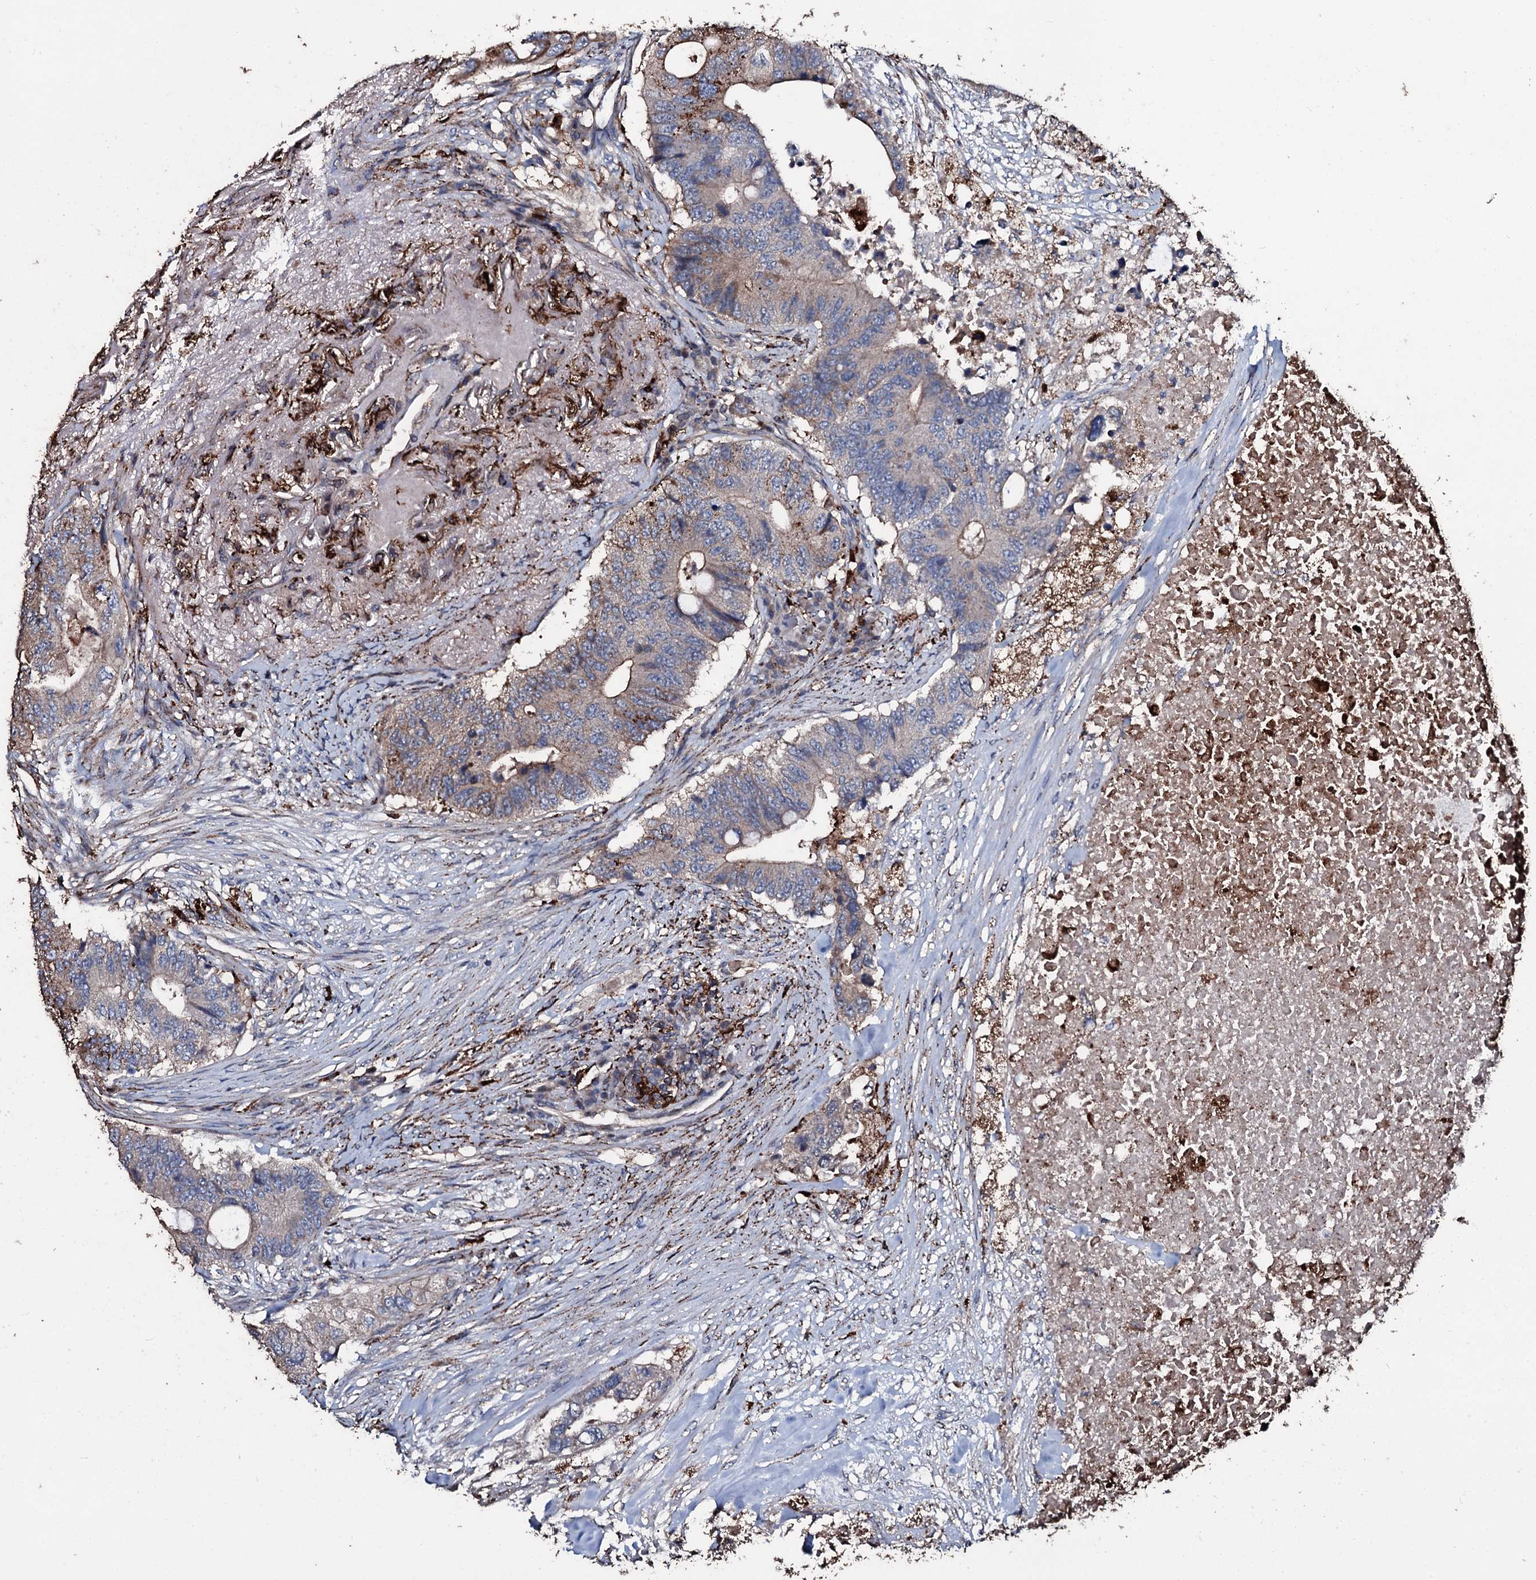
{"staining": {"intensity": "weak", "quantity": "<25%", "location": "cytoplasmic/membranous"}, "tissue": "colorectal cancer", "cell_type": "Tumor cells", "image_type": "cancer", "snomed": [{"axis": "morphology", "description": "Adenocarcinoma, NOS"}, {"axis": "topography", "description": "Colon"}], "caption": "The micrograph exhibits no significant positivity in tumor cells of colorectal cancer. The staining was performed using DAB to visualize the protein expression in brown, while the nuclei were stained in blue with hematoxylin (Magnification: 20x).", "gene": "TPGS2", "patient": {"sex": "male", "age": 71}}